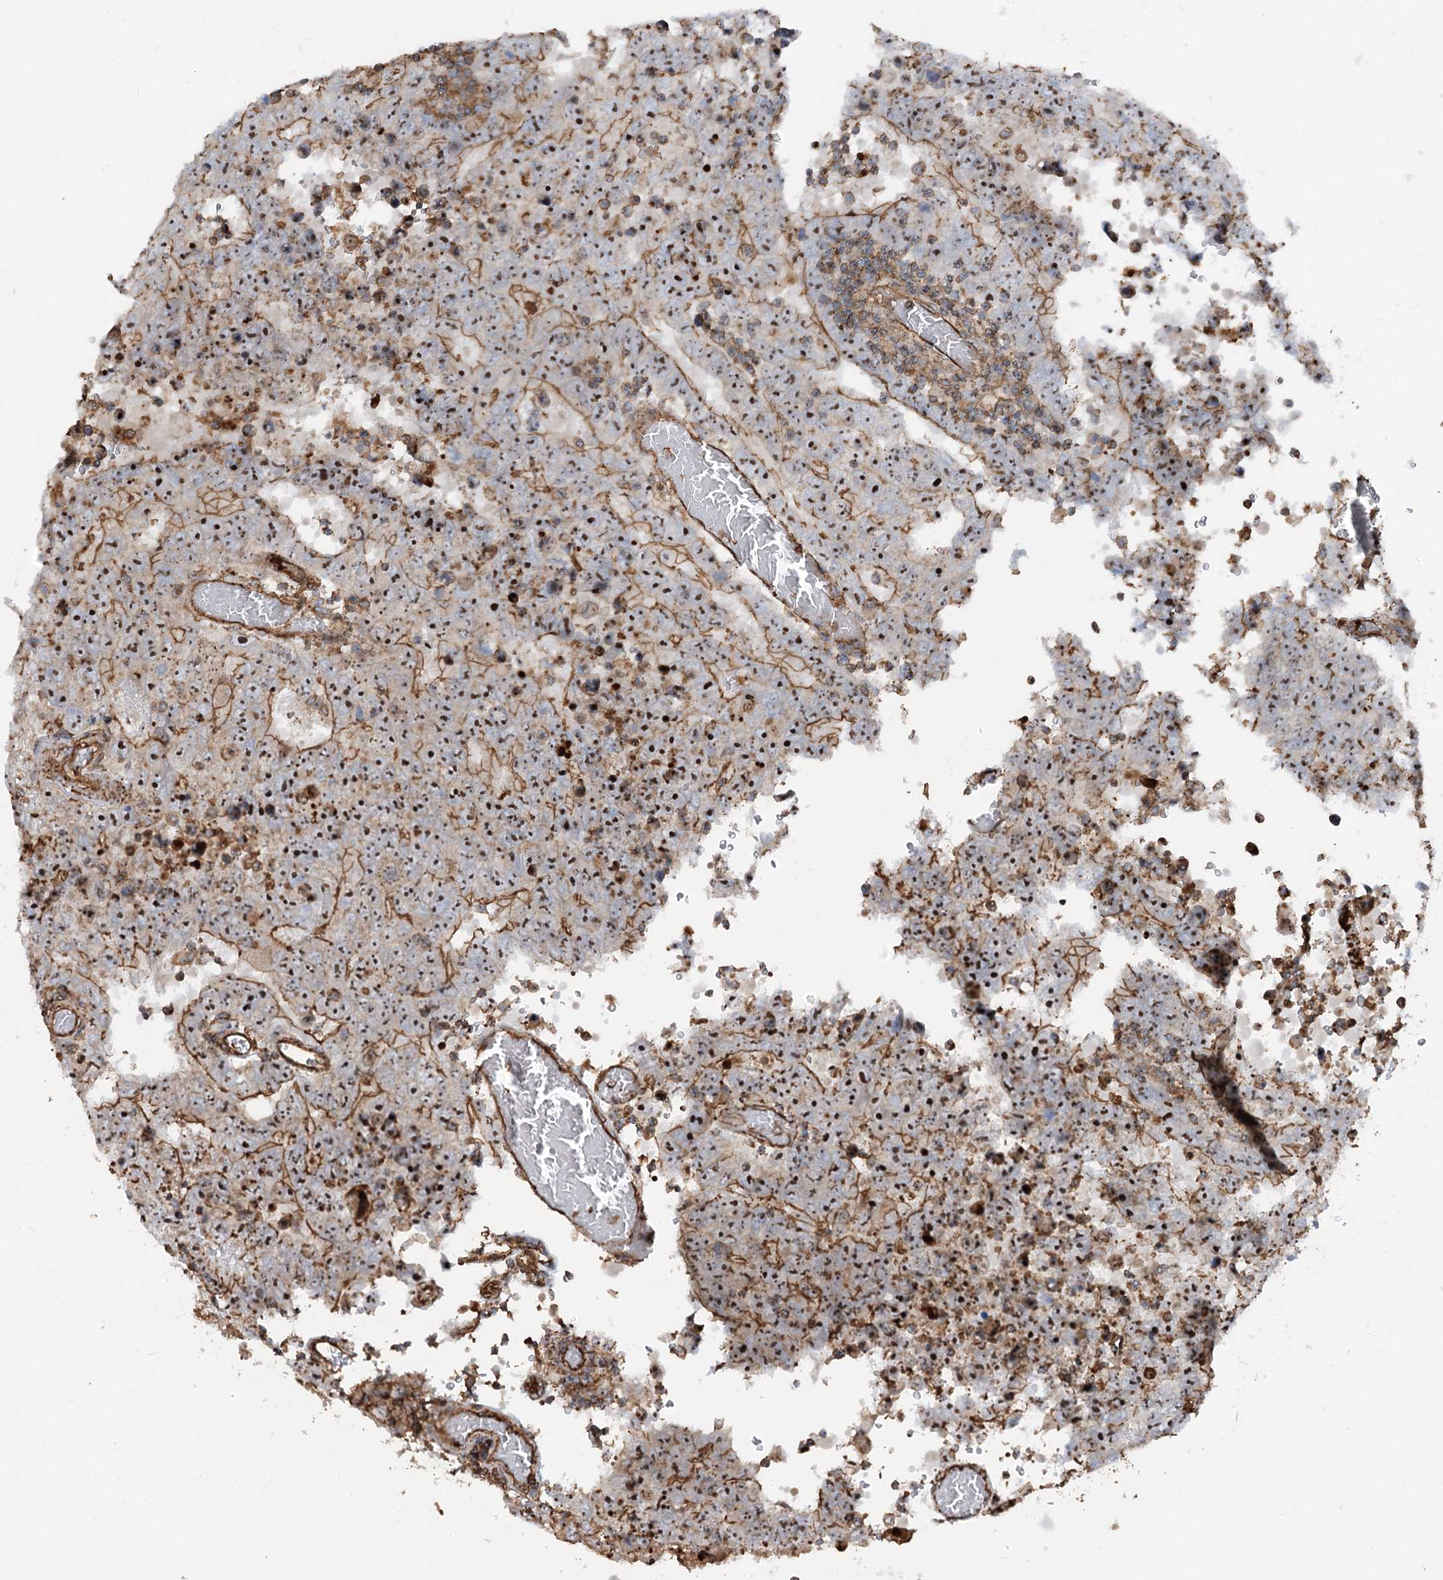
{"staining": {"intensity": "strong", "quantity": "25%-75%", "location": "cytoplasmic/membranous,nuclear"}, "tissue": "testis cancer", "cell_type": "Tumor cells", "image_type": "cancer", "snomed": [{"axis": "morphology", "description": "Carcinoma, Embryonal, NOS"}, {"axis": "topography", "description": "Testis"}], "caption": "Protein staining by immunohistochemistry (IHC) demonstrates strong cytoplasmic/membranous and nuclear positivity in about 25%-75% of tumor cells in embryonal carcinoma (testis).", "gene": "WDR36", "patient": {"sex": "male", "age": 26}}